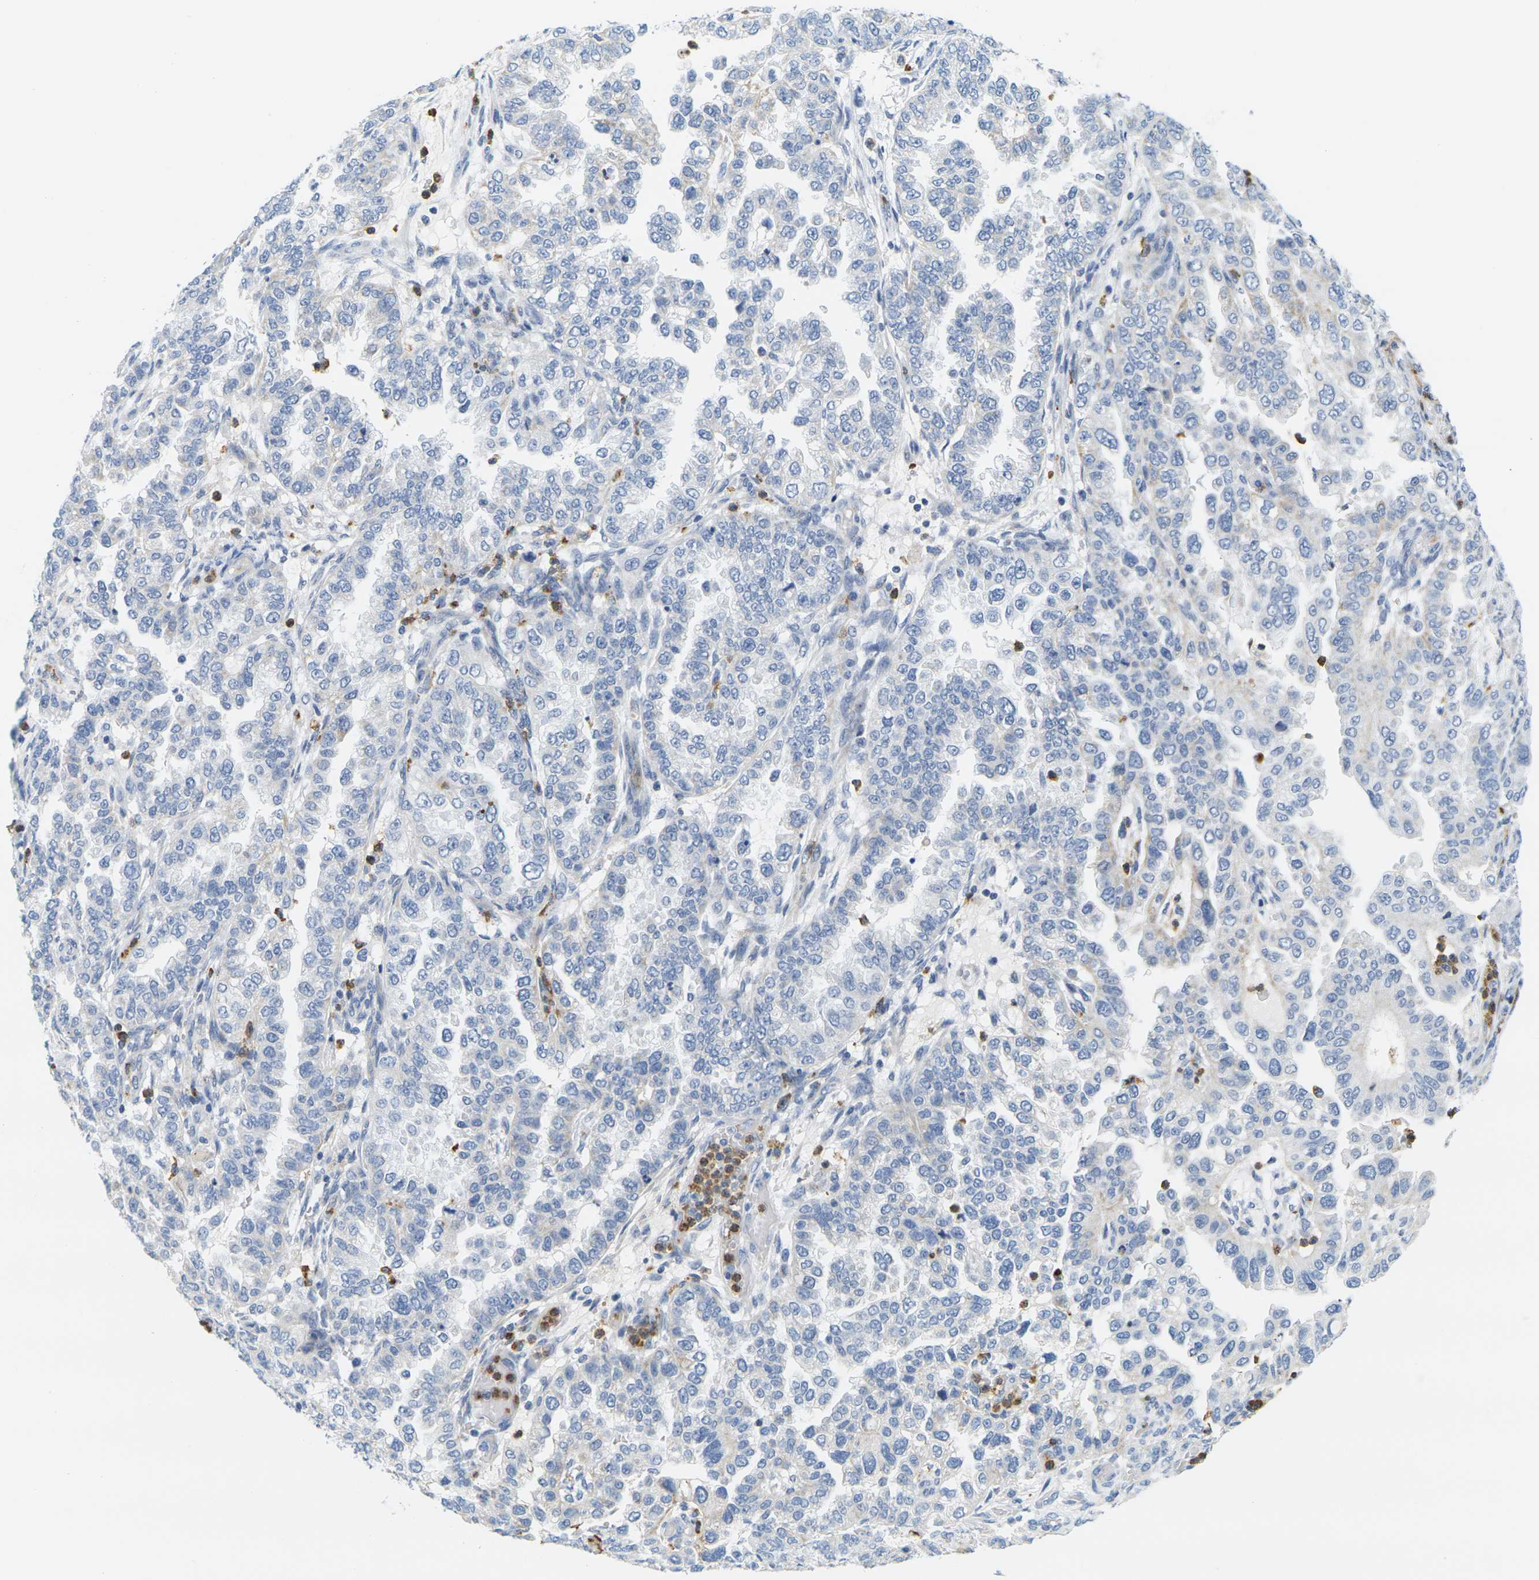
{"staining": {"intensity": "weak", "quantity": "<25%", "location": "cytoplasmic/membranous"}, "tissue": "endometrial cancer", "cell_type": "Tumor cells", "image_type": "cancer", "snomed": [{"axis": "morphology", "description": "Adenocarcinoma, NOS"}, {"axis": "topography", "description": "Endometrium"}], "caption": "This is an immunohistochemistry (IHC) photomicrograph of human adenocarcinoma (endometrial). There is no expression in tumor cells.", "gene": "KLK5", "patient": {"sex": "female", "age": 85}}